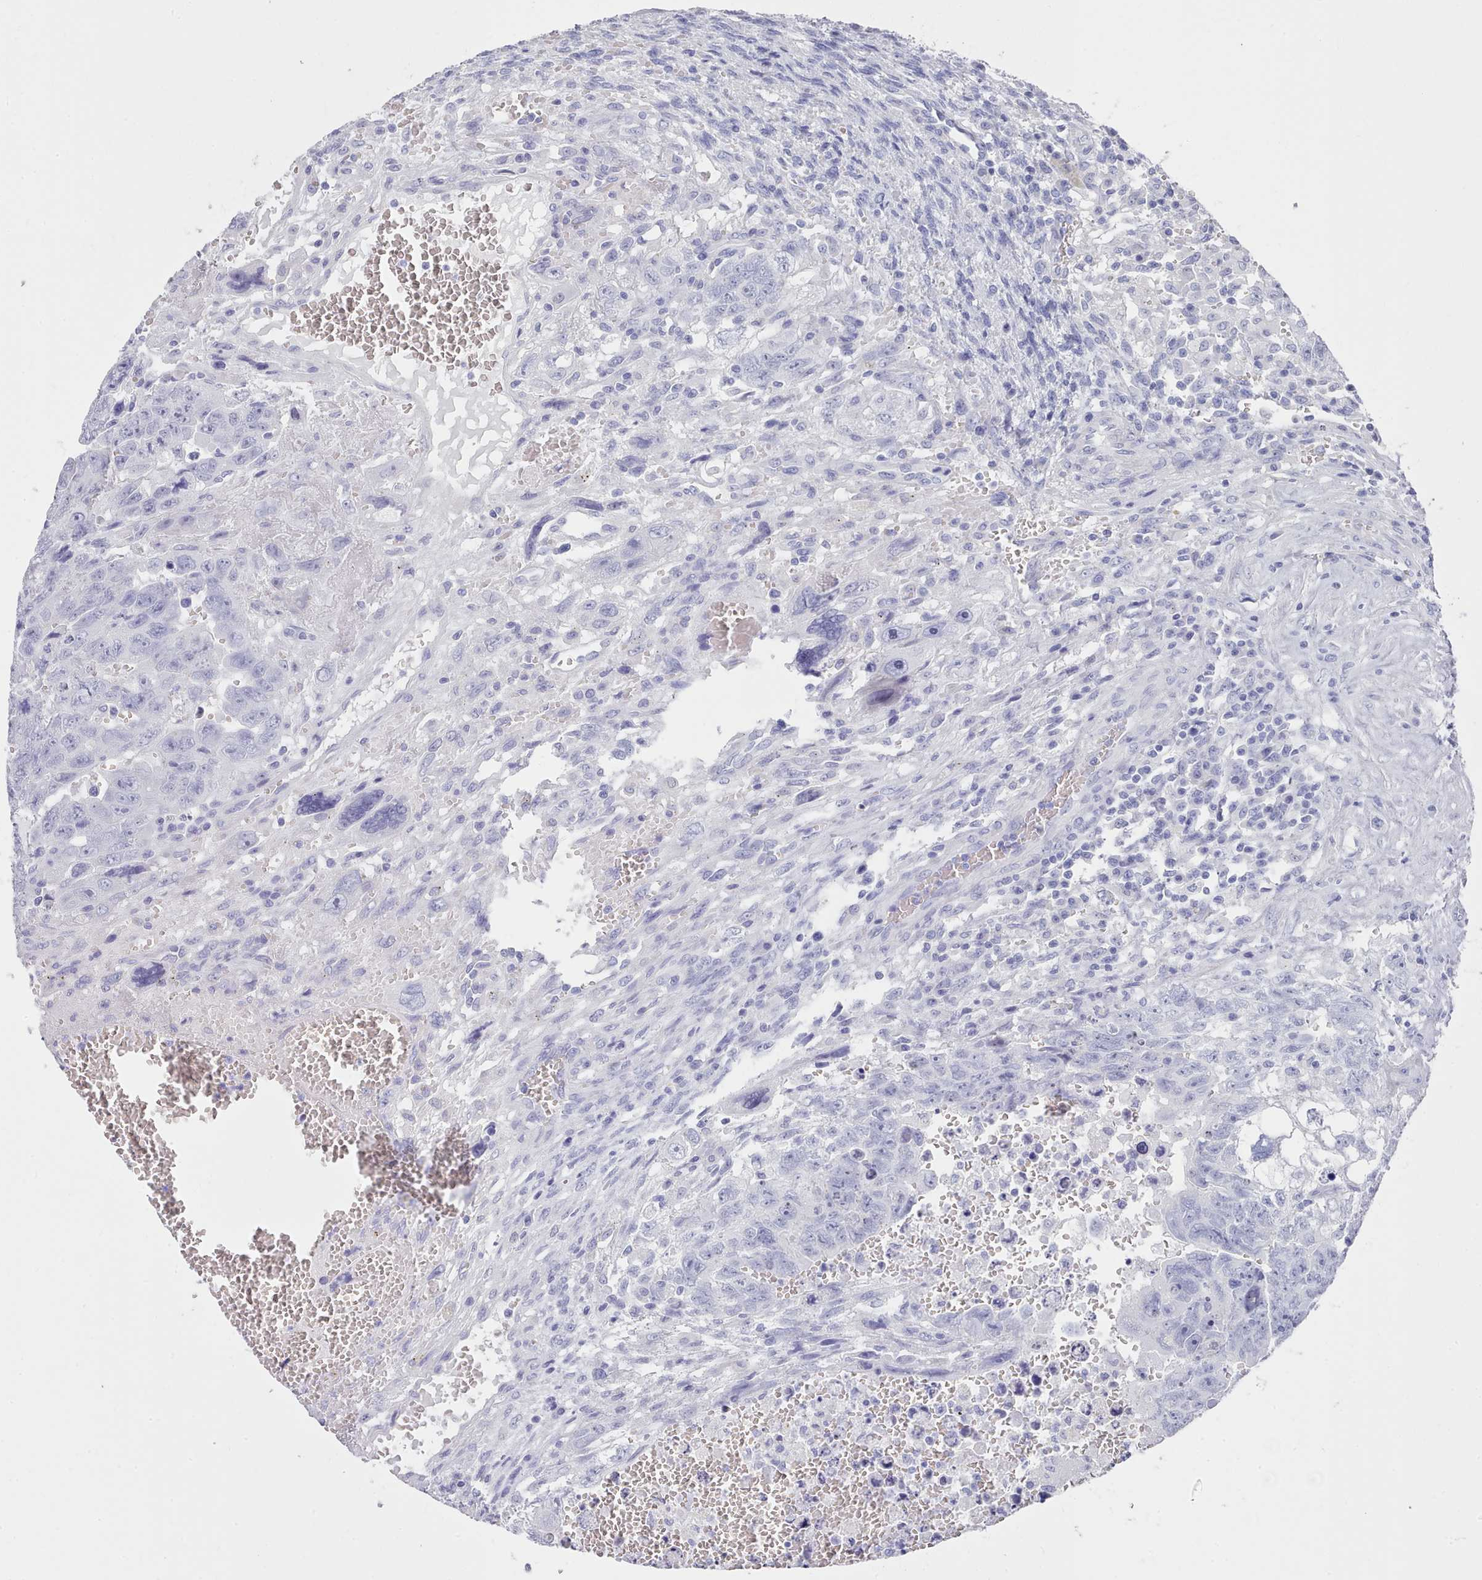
{"staining": {"intensity": "negative", "quantity": "none", "location": "none"}, "tissue": "testis cancer", "cell_type": "Tumor cells", "image_type": "cancer", "snomed": [{"axis": "morphology", "description": "Carcinoma, Embryonal, NOS"}, {"axis": "topography", "description": "Testis"}], "caption": "This is an IHC photomicrograph of human testis cancer. There is no expression in tumor cells.", "gene": "LRRC37A", "patient": {"sex": "male", "age": 28}}